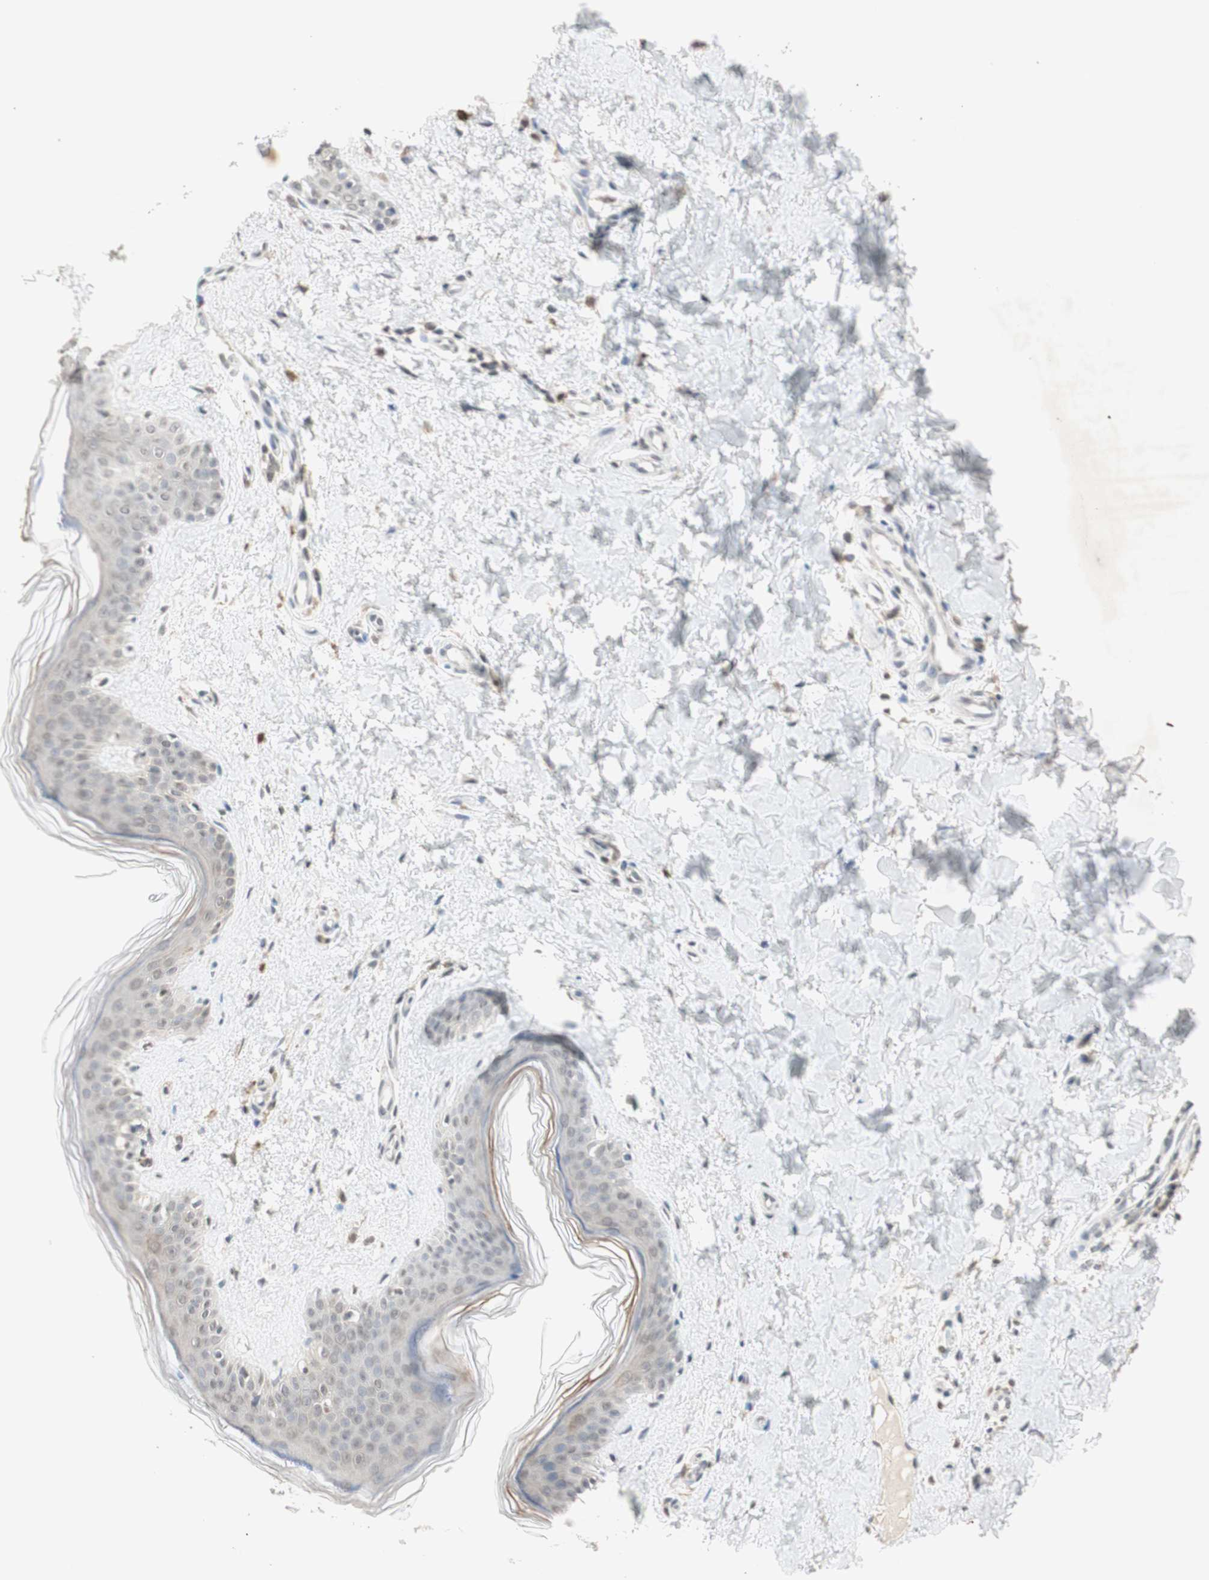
{"staining": {"intensity": "negative", "quantity": "none", "location": "none"}, "tissue": "skin", "cell_type": "Fibroblasts", "image_type": "normal", "snomed": [{"axis": "morphology", "description": "Normal tissue, NOS"}, {"axis": "topography", "description": "Skin"}], "caption": "The immunohistochemistry (IHC) photomicrograph has no significant staining in fibroblasts of skin.", "gene": "GLI1", "patient": {"sex": "female", "age": 41}}